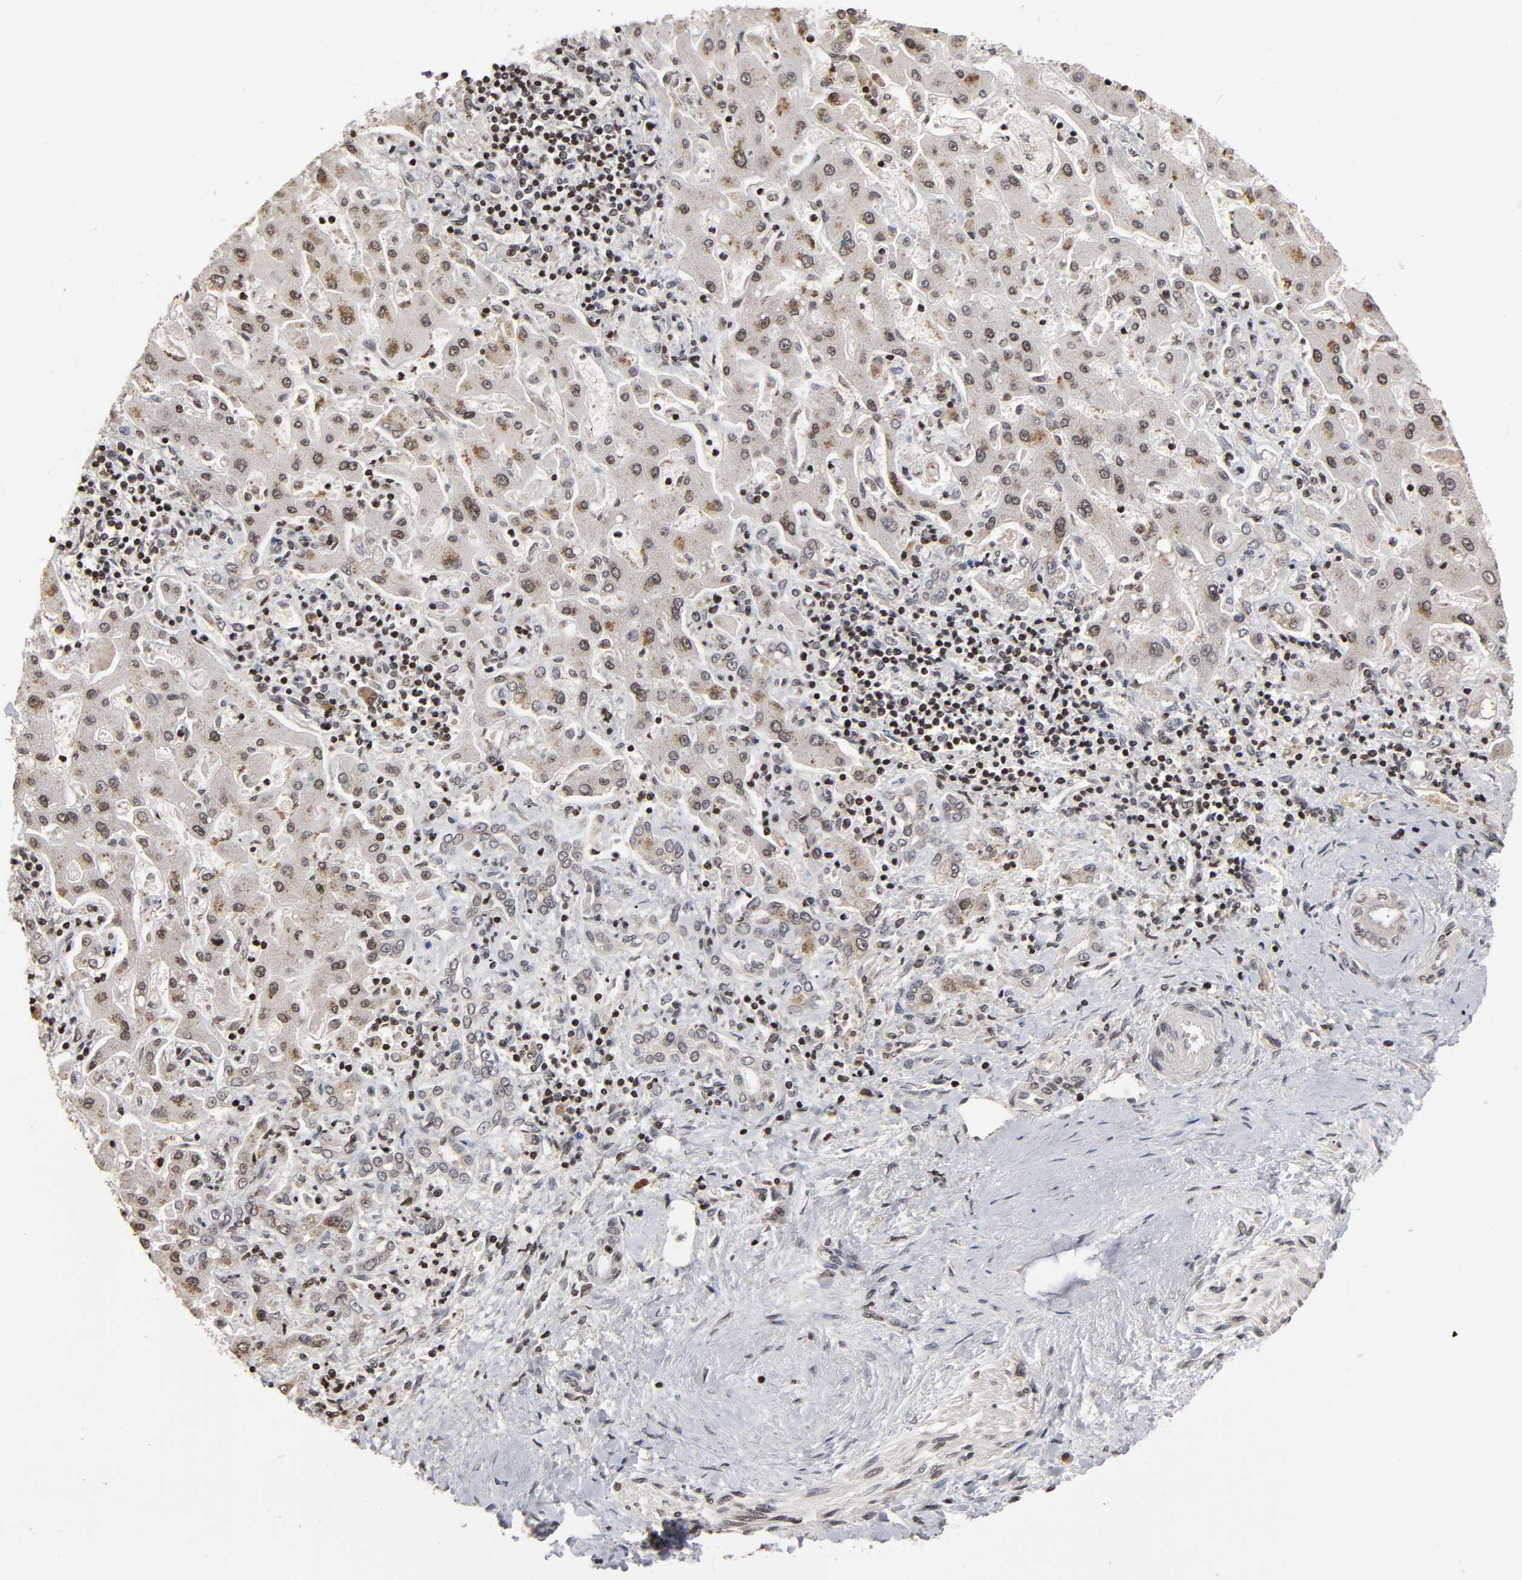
{"staining": {"intensity": "moderate", "quantity": "<25%", "location": "cytoplasmic/membranous"}, "tissue": "liver cancer", "cell_type": "Tumor cells", "image_type": "cancer", "snomed": [{"axis": "morphology", "description": "Cholangiocarcinoma"}, {"axis": "topography", "description": "Liver"}], "caption": "This histopathology image exhibits immunohistochemistry staining of liver cancer, with low moderate cytoplasmic/membranous positivity in about <25% of tumor cells.", "gene": "ZNF473", "patient": {"sex": "male", "age": 50}}